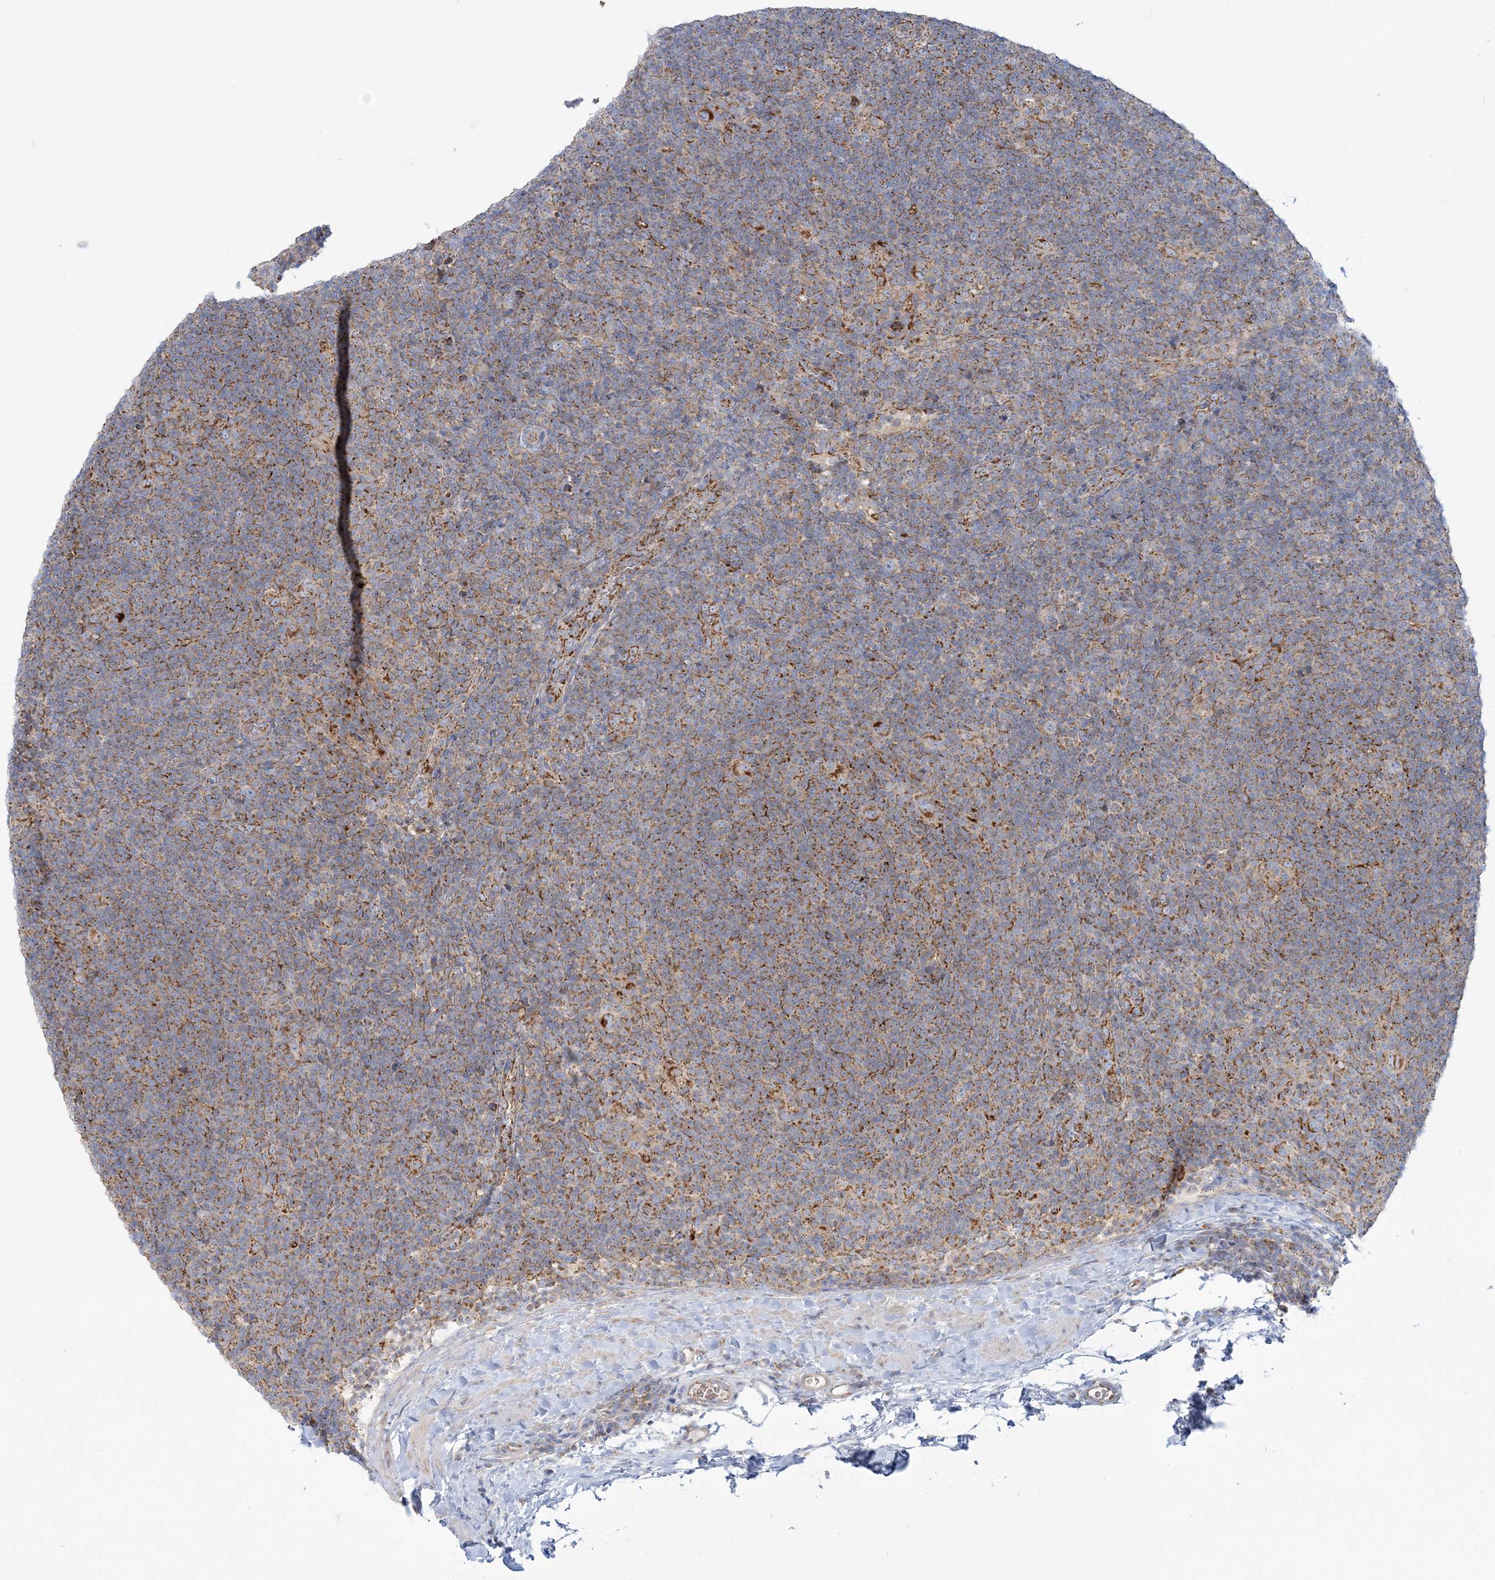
{"staining": {"intensity": "moderate", "quantity": ">75%", "location": "cytoplasmic/membranous"}, "tissue": "lymphoma", "cell_type": "Tumor cells", "image_type": "cancer", "snomed": [{"axis": "morphology", "description": "Hodgkin's disease, NOS"}, {"axis": "topography", "description": "Lymph node"}], "caption": "Moderate cytoplasmic/membranous staining is appreciated in approximately >75% of tumor cells in Hodgkin's disease. The staining is performed using DAB brown chromogen to label protein expression. The nuclei are counter-stained blue using hematoxylin.", "gene": "TBC1D14", "patient": {"sex": "female", "age": 57}}